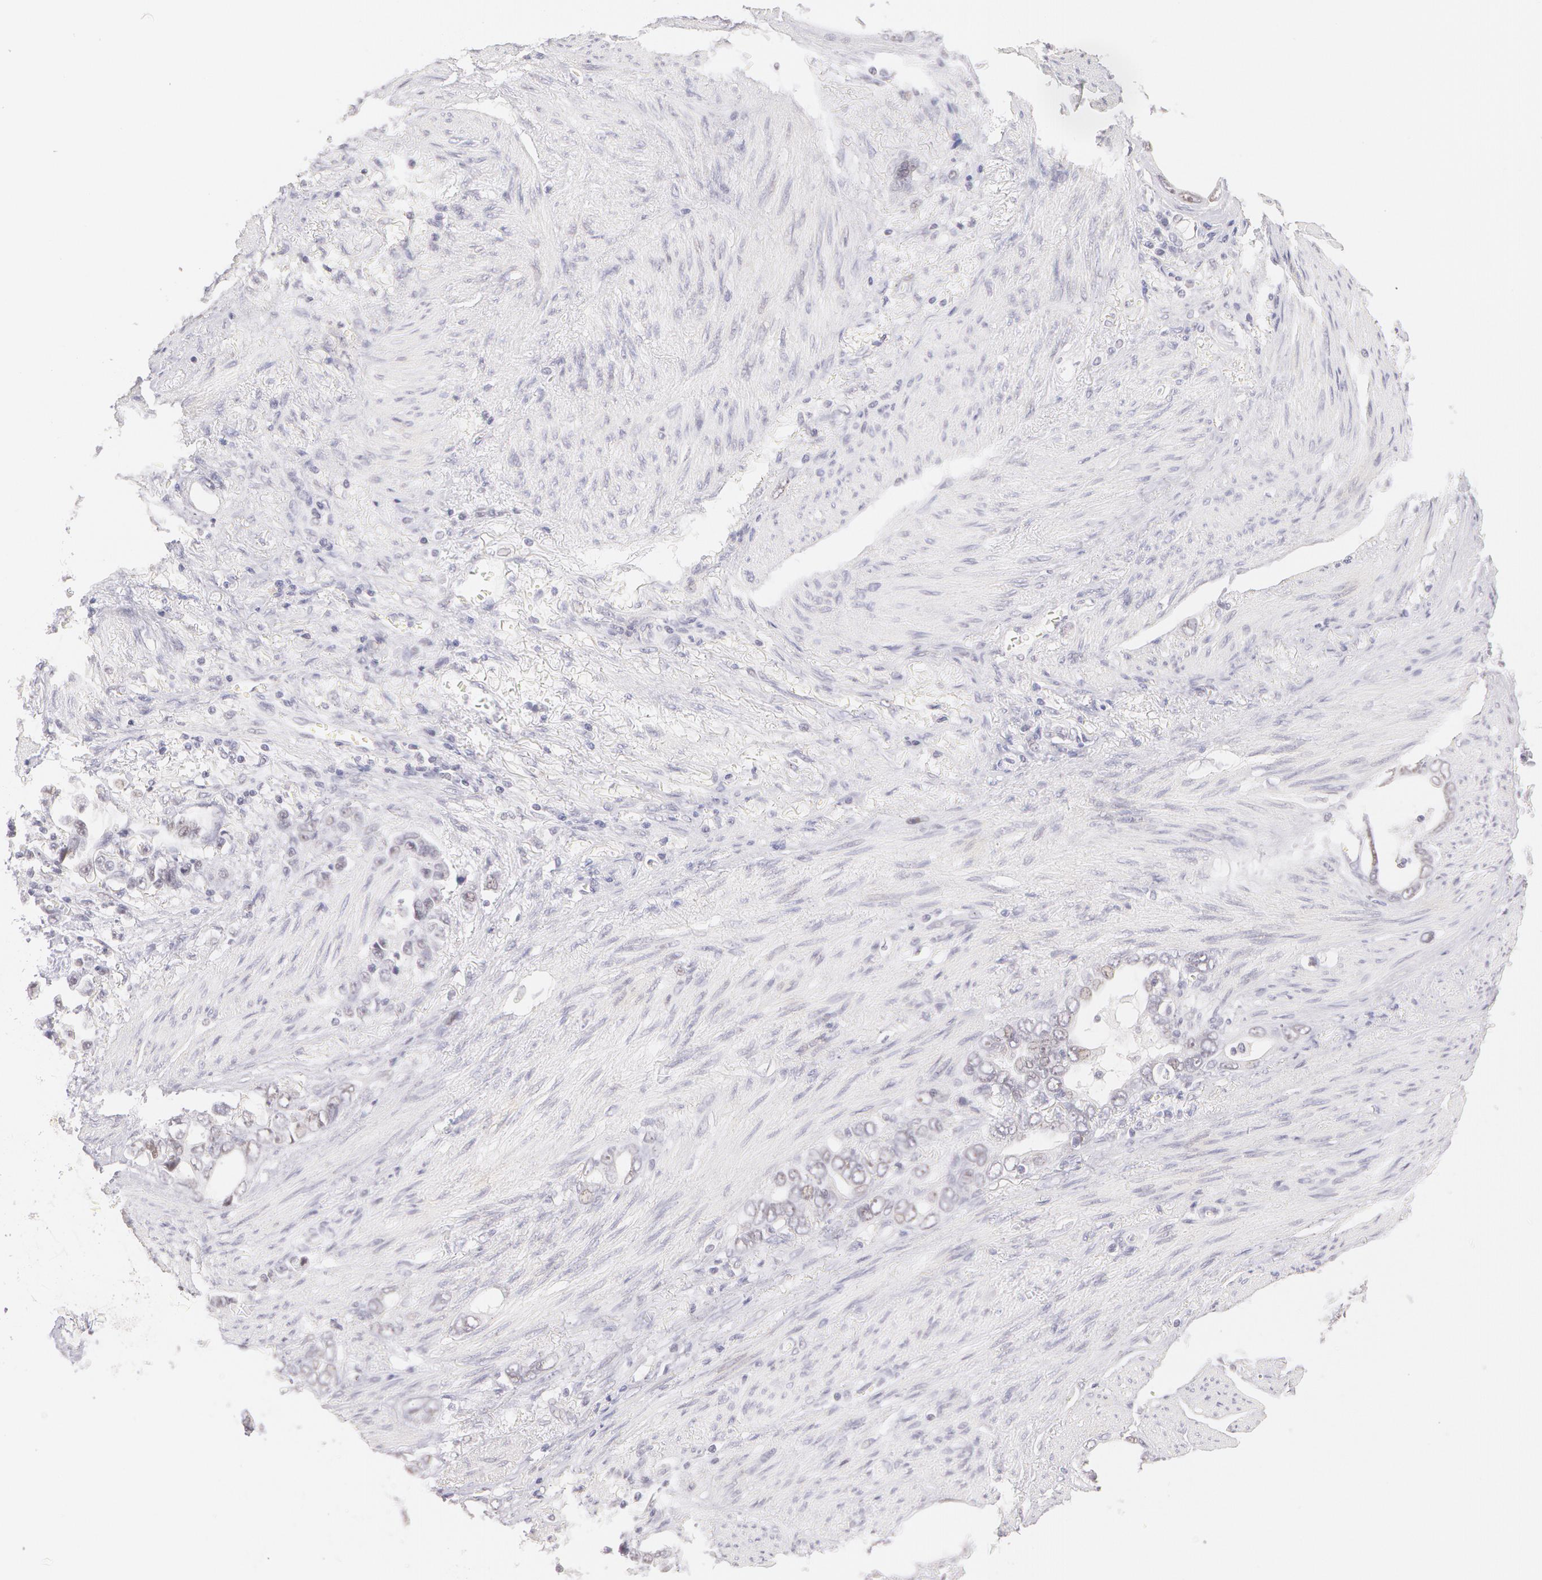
{"staining": {"intensity": "negative", "quantity": "none", "location": "none"}, "tissue": "stomach cancer", "cell_type": "Tumor cells", "image_type": "cancer", "snomed": [{"axis": "morphology", "description": "Adenocarcinoma, NOS"}, {"axis": "topography", "description": "Stomach"}], "caption": "DAB immunohistochemical staining of human stomach adenocarcinoma demonstrates no significant positivity in tumor cells. (Immunohistochemistry, brightfield microscopy, high magnification).", "gene": "ZNF597", "patient": {"sex": "male", "age": 78}}